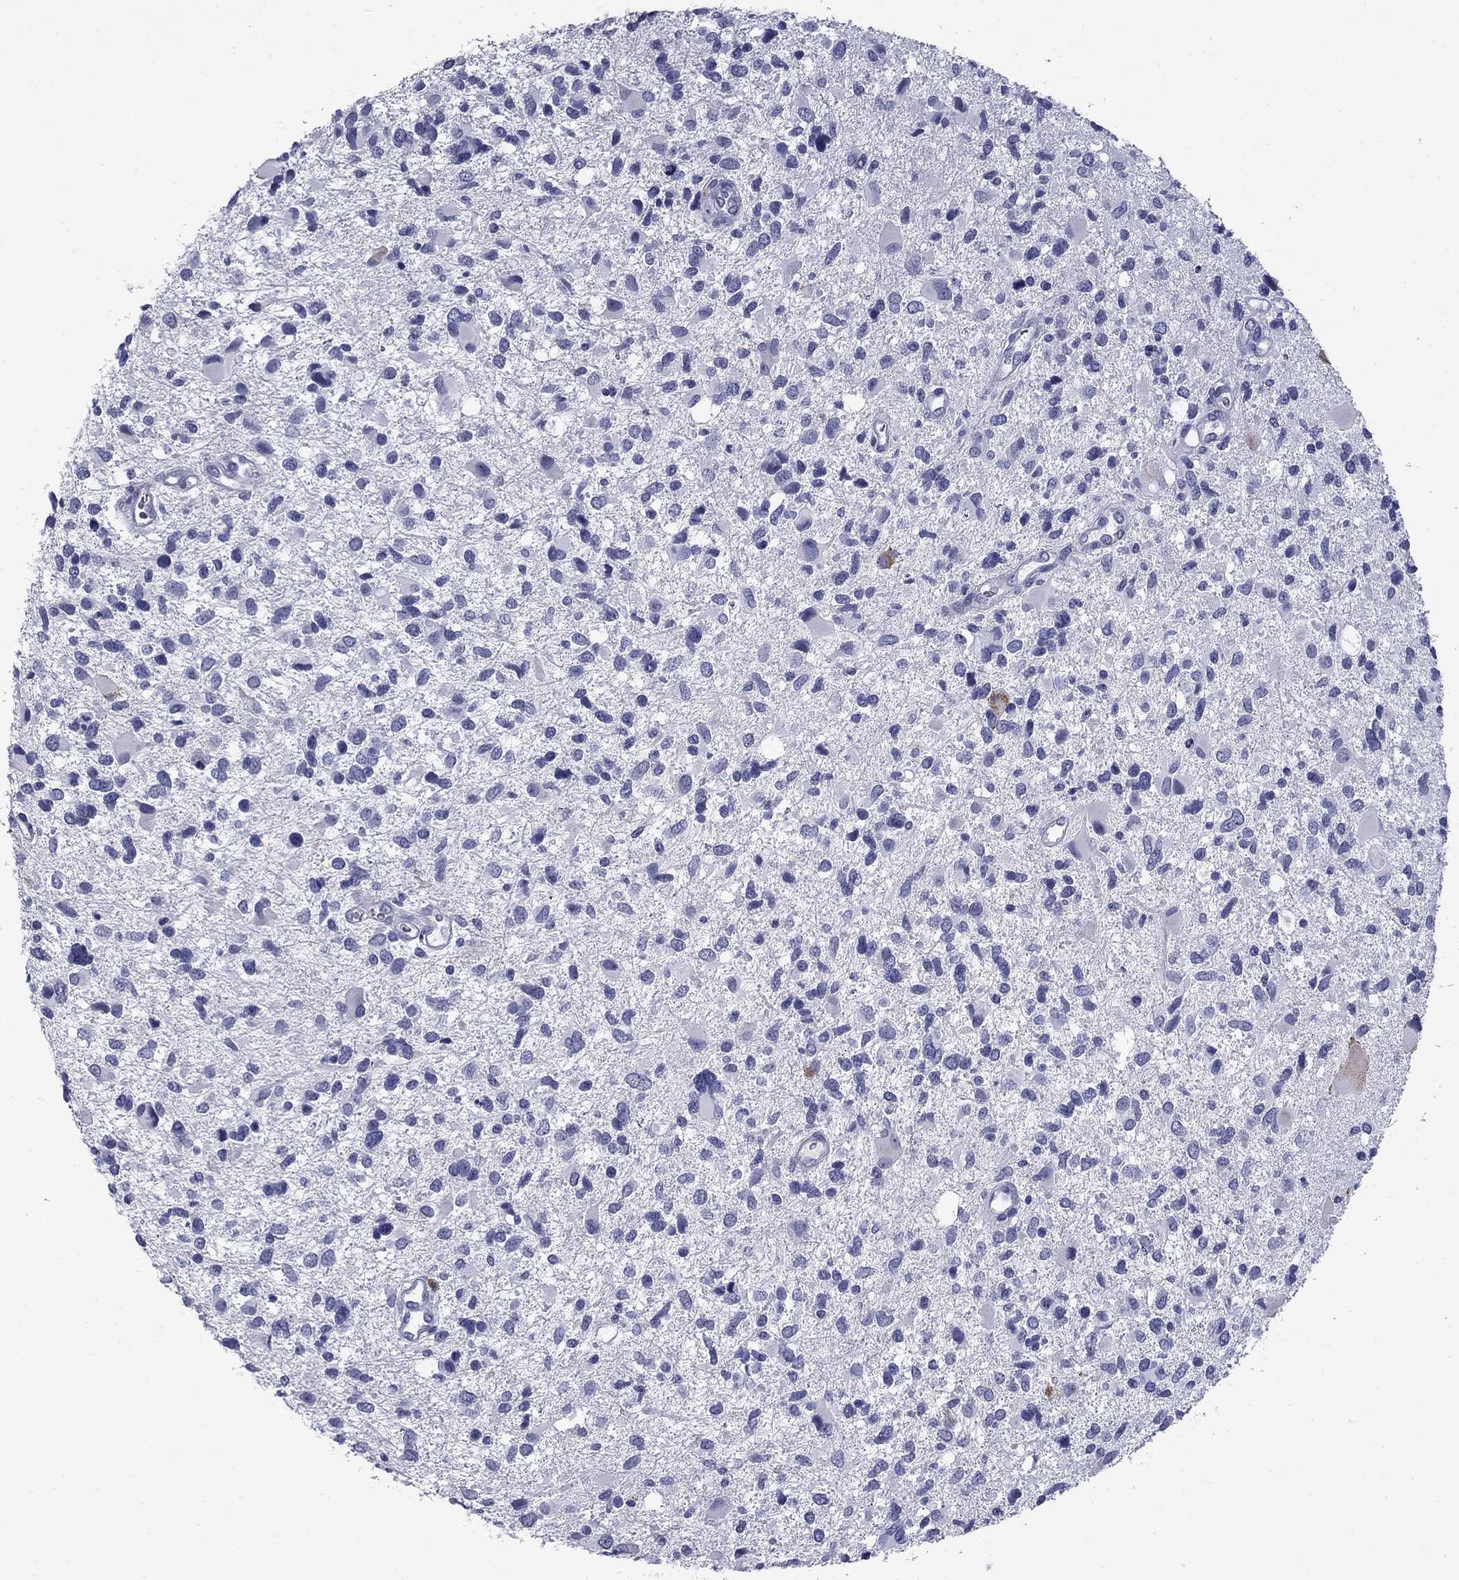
{"staining": {"intensity": "negative", "quantity": "none", "location": "none"}, "tissue": "glioma", "cell_type": "Tumor cells", "image_type": "cancer", "snomed": [{"axis": "morphology", "description": "Glioma, malignant, Low grade"}, {"axis": "topography", "description": "Brain"}], "caption": "DAB (3,3'-diaminobenzidine) immunohistochemical staining of human malignant glioma (low-grade) displays no significant expression in tumor cells.", "gene": "TRIM29", "patient": {"sex": "female", "age": 32}}